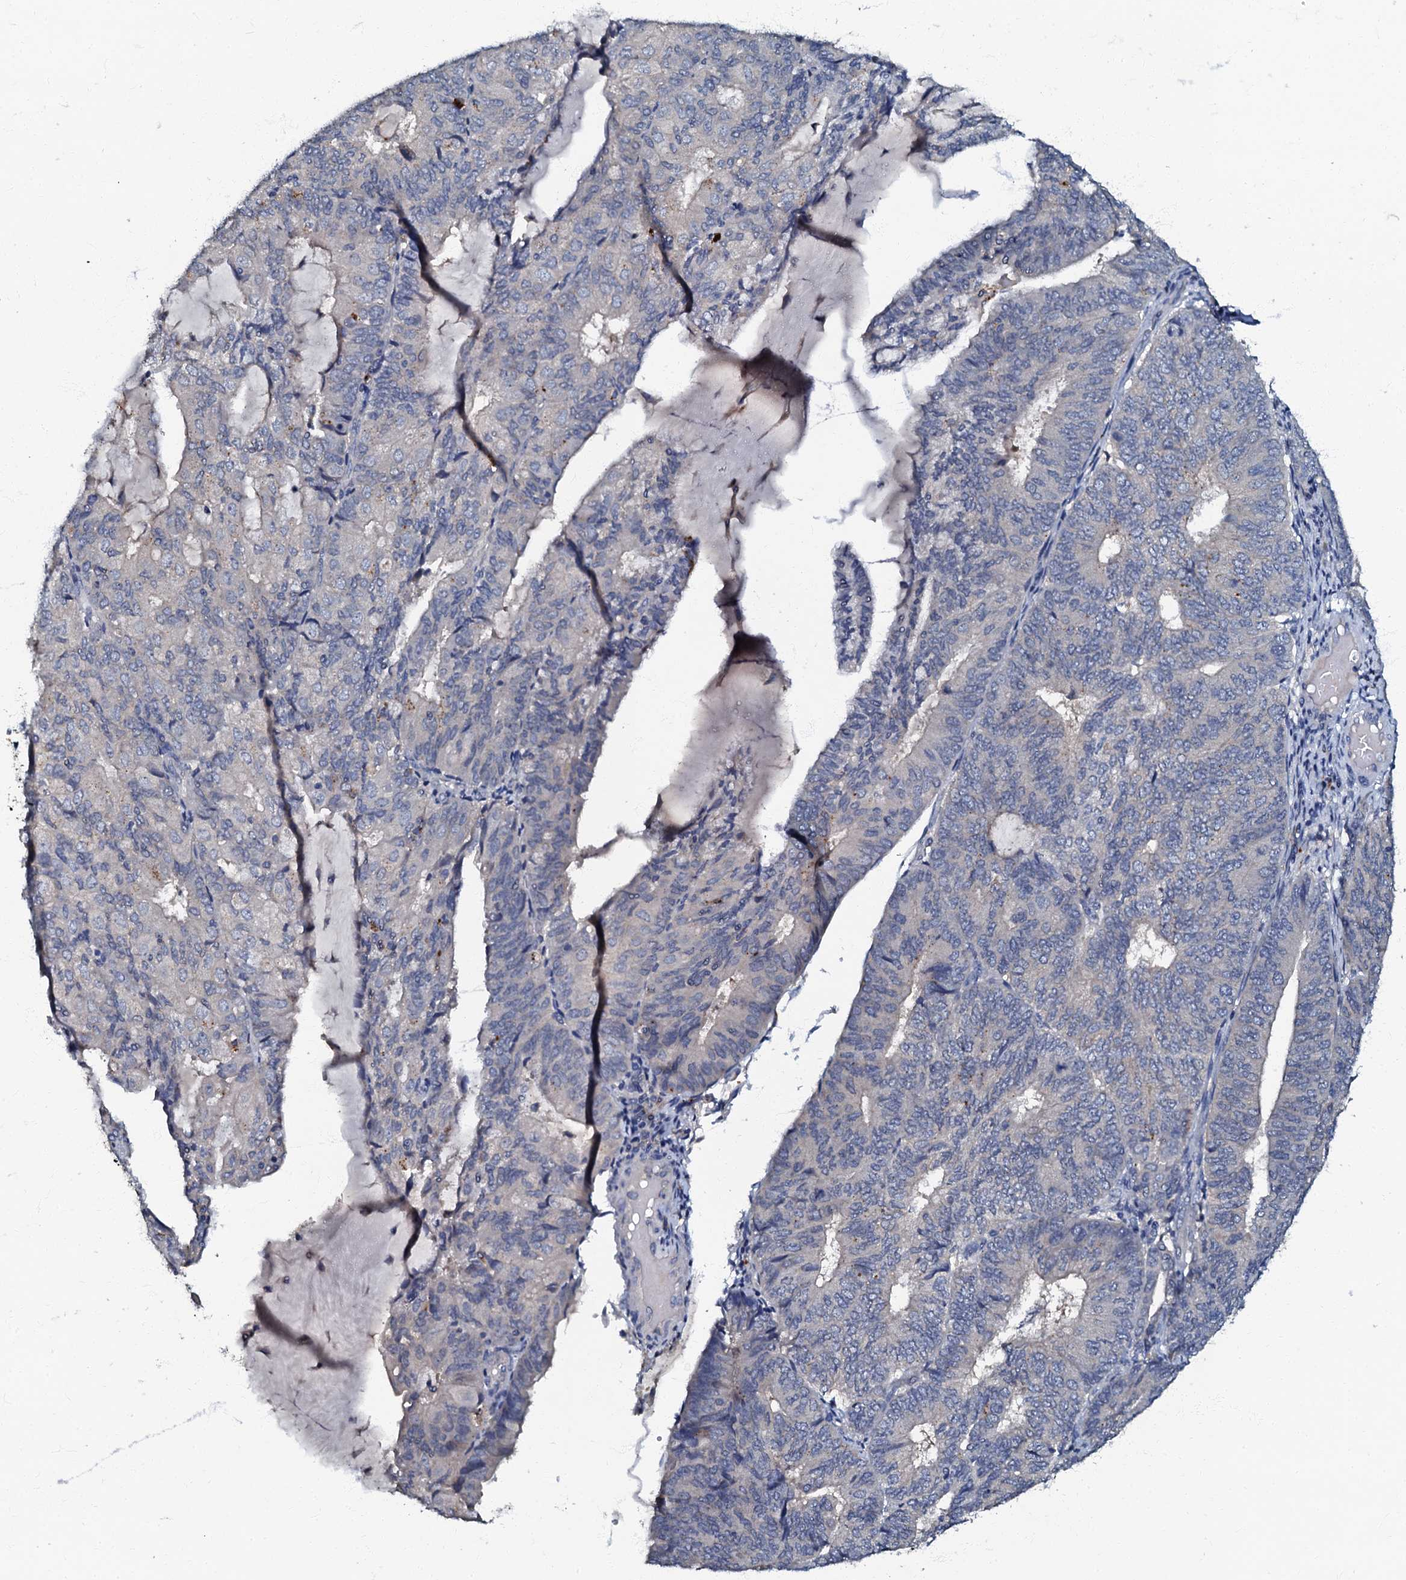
{"staining": {"intensity": "negative", "quantity": "none", "location": "none"}, "tissue": "endometrial cancer", "cell_type": "Tumor cells", "image_type": "cancer", "snomed": [{"axis": "morphology", "description": "Adenocarcinoma, NOS"}, {"axis": "topography", "description": "Endometrium"}], "caption": "High magnification brightfield microscopy of endometrial adenocarcinoma stained with DAB (3,3'-diaminobenzidine) (brown) and counterstained with hematoxylin (blue): tumor cells show no significant positivity.", "gene": "OLAH", "patient": {"sex": "female", "age": 81}}